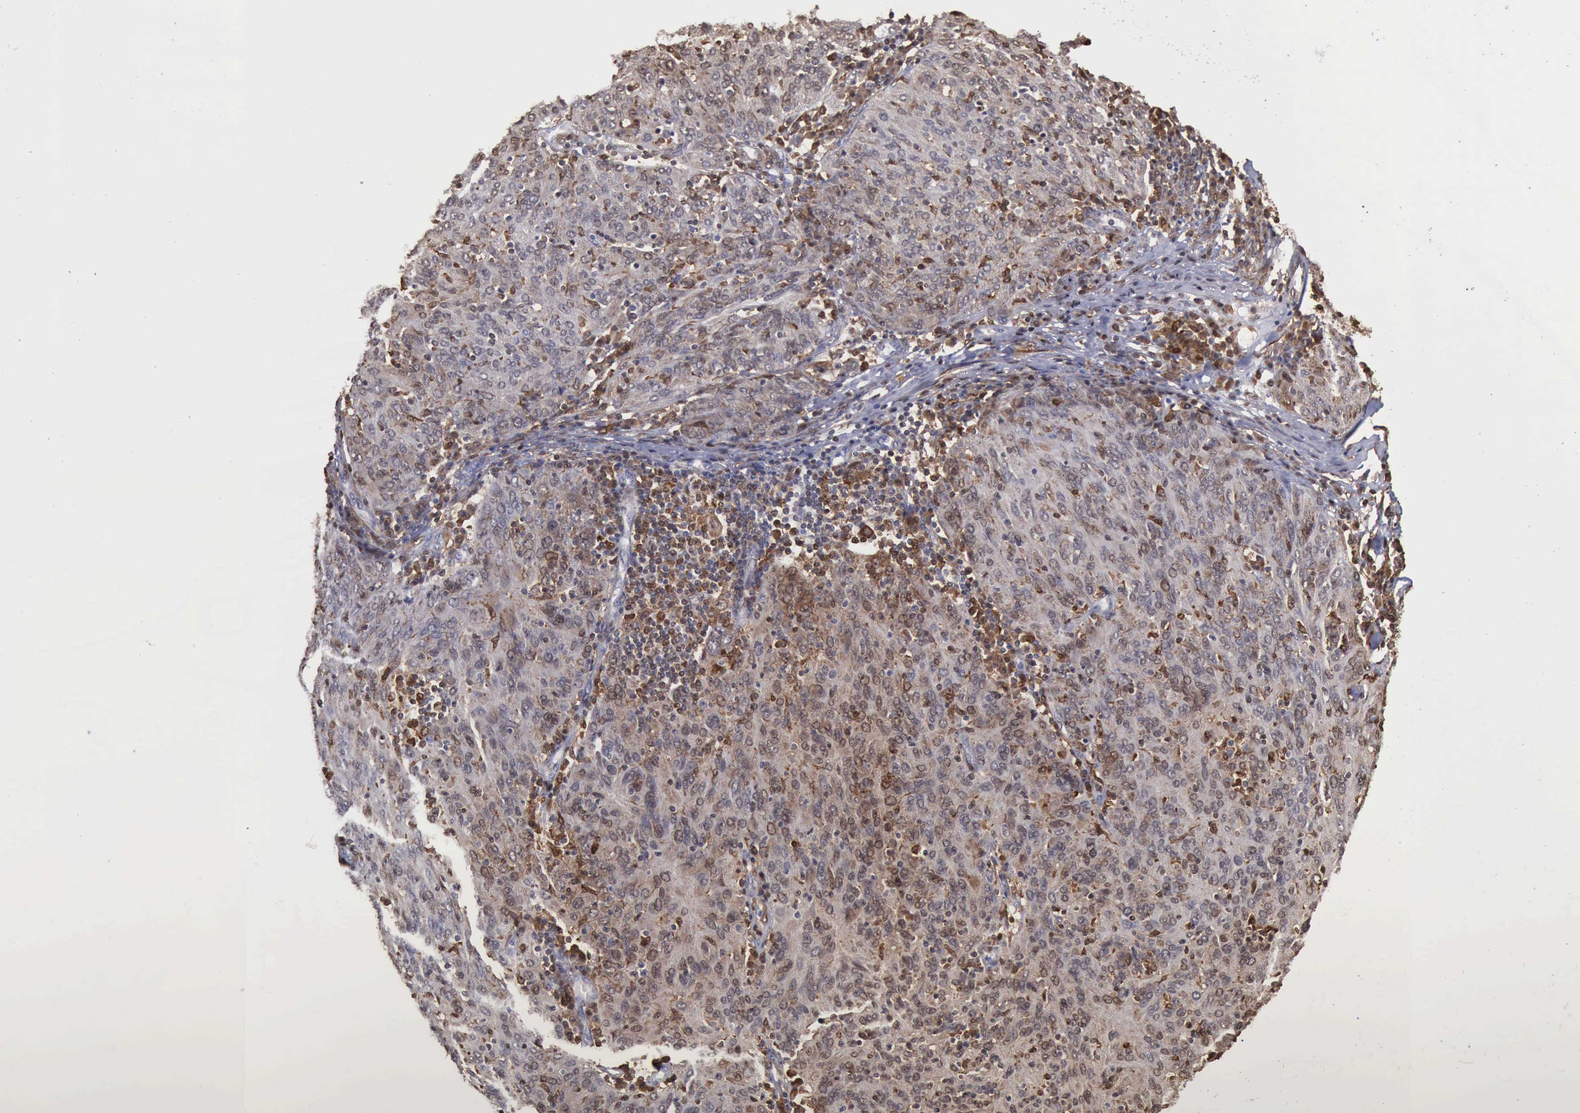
{"staining": {"intensity": "weak", "quantity": ">75%", "location": "cytoplasmic/membranous,nuclear"}, "tissue": "ovarian cancer", "cell_type": "Tumor cells", "image_type": "cancer", "snomed": [{"axis": "morphology", "description": "Carcinoma, endometroid"}, {"axis": "topography", "description": "Ovary"}], "caption": "Immunohistochemical staining of human endometroid carcinoma (ovarian) displays low levels of weak cytoplasmic/membranous and nuclear staining in approximately >75% of tumor cells. (IHC, brightfield microscopy, high magnification).", "gene": "STAT1", "patient": {"sex": "female", "age": 50}}